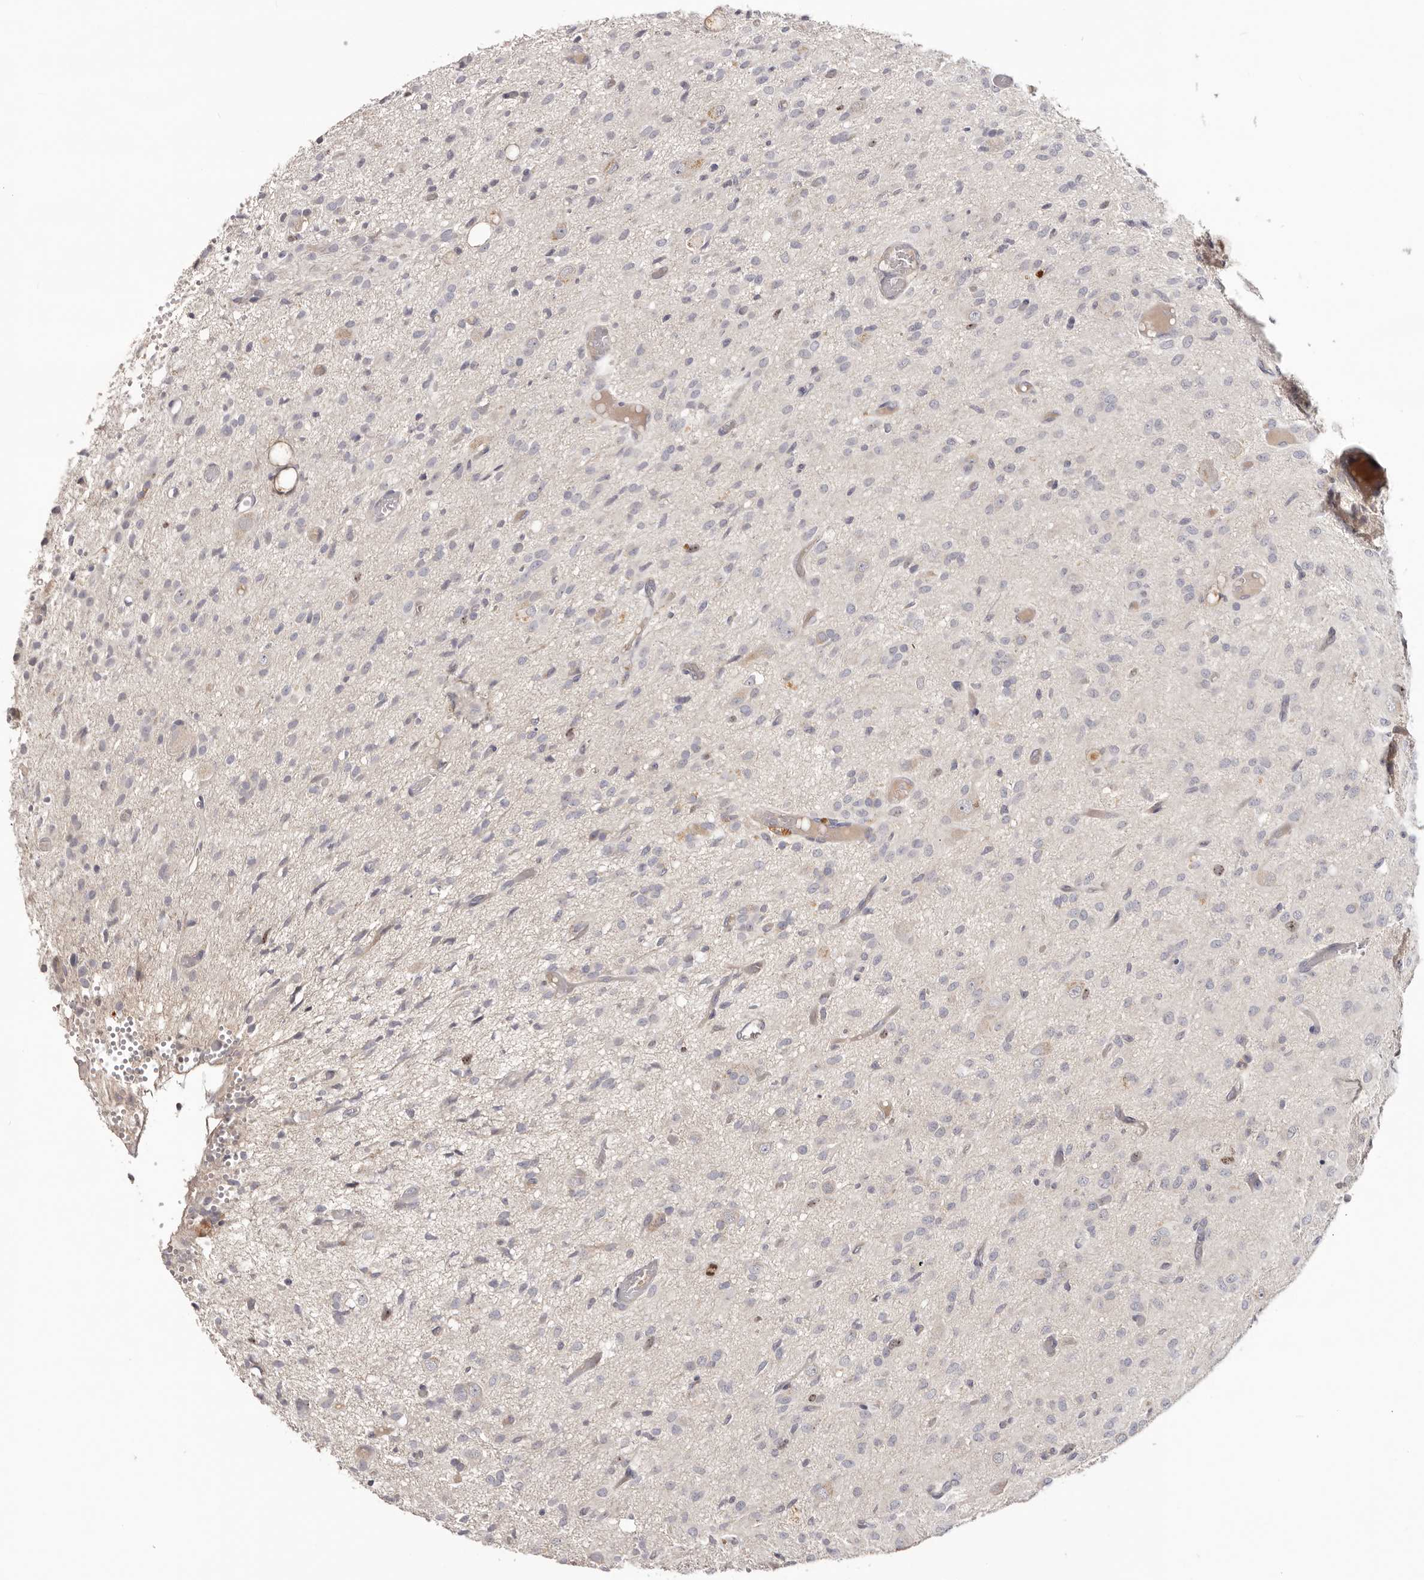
{"staining": {"intensity": "negative", "quantity": "none", "location": "none"}, "tissue": "glioma", "cell_type": "Tumor cells", "image_type": "cancer", "snomed": [{"axis": "morphology", "description": "Glioma, malignant, High grade"}, {"axis": "topography", "description": "Brain"}], "caption": "Tumor cells show no significant protein expression in glioma.", "gene": "CCDC190", "patient": {"sex": "female", "age": 59}}